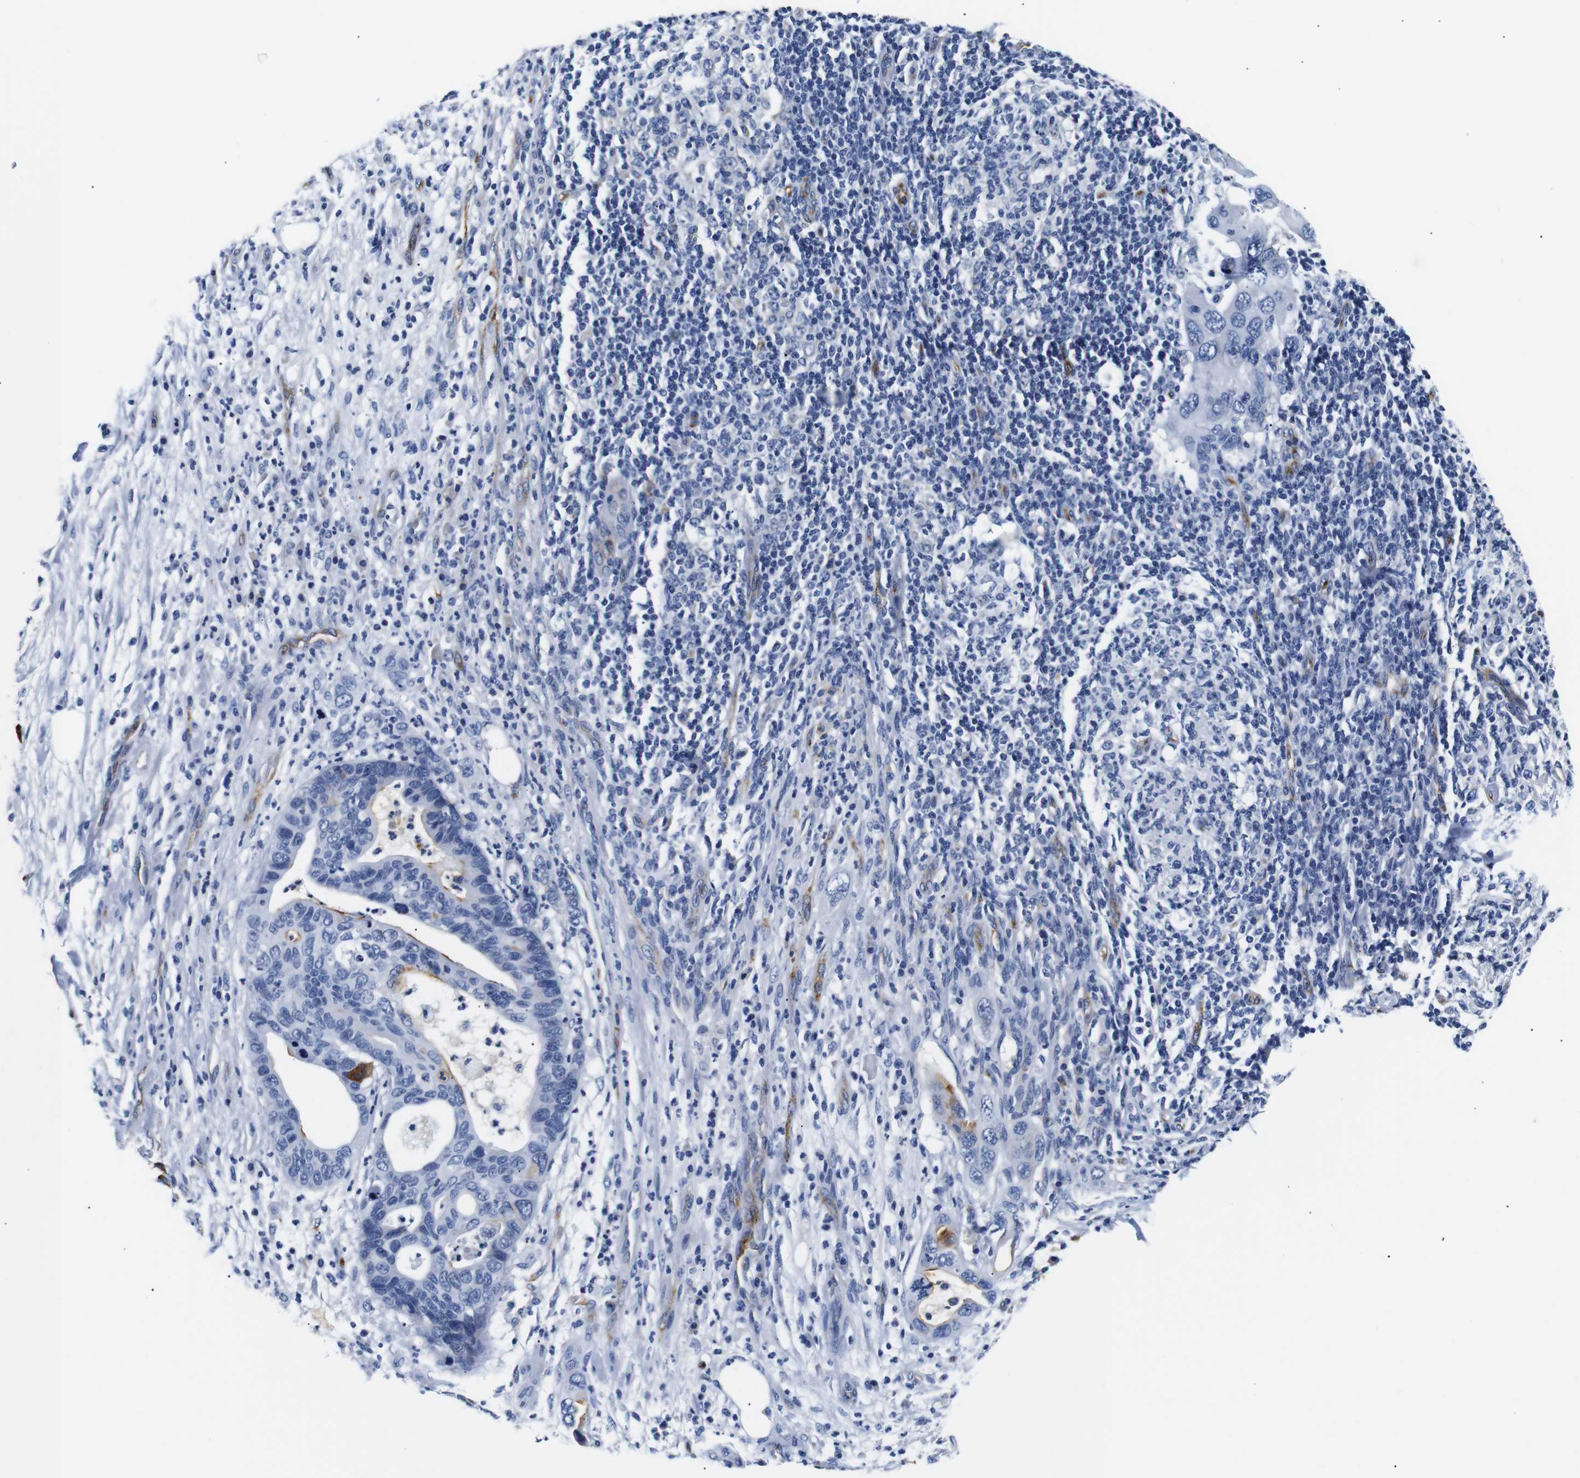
{"staining": {"intensity": "moderate", "quantity": "<25%", "location": "cytoplasmic/membranous"}, "tissue": "pancreatic cancer", "cell_type": "Tumor cells", "image_type": "cancer", "snomed": [{"axis": "morphology", "description": "Adenocarcinoma, NOS"}, {"axis": "topography", "description": "Pancreas"}], "caption": "Moderate cytoplasmic/membranous expression is seen in about <25% of tumor cells in adenocarcinoma (pancreatic).", "gene": "MUC4", "patient": {"sex": "female", "age": 71}}